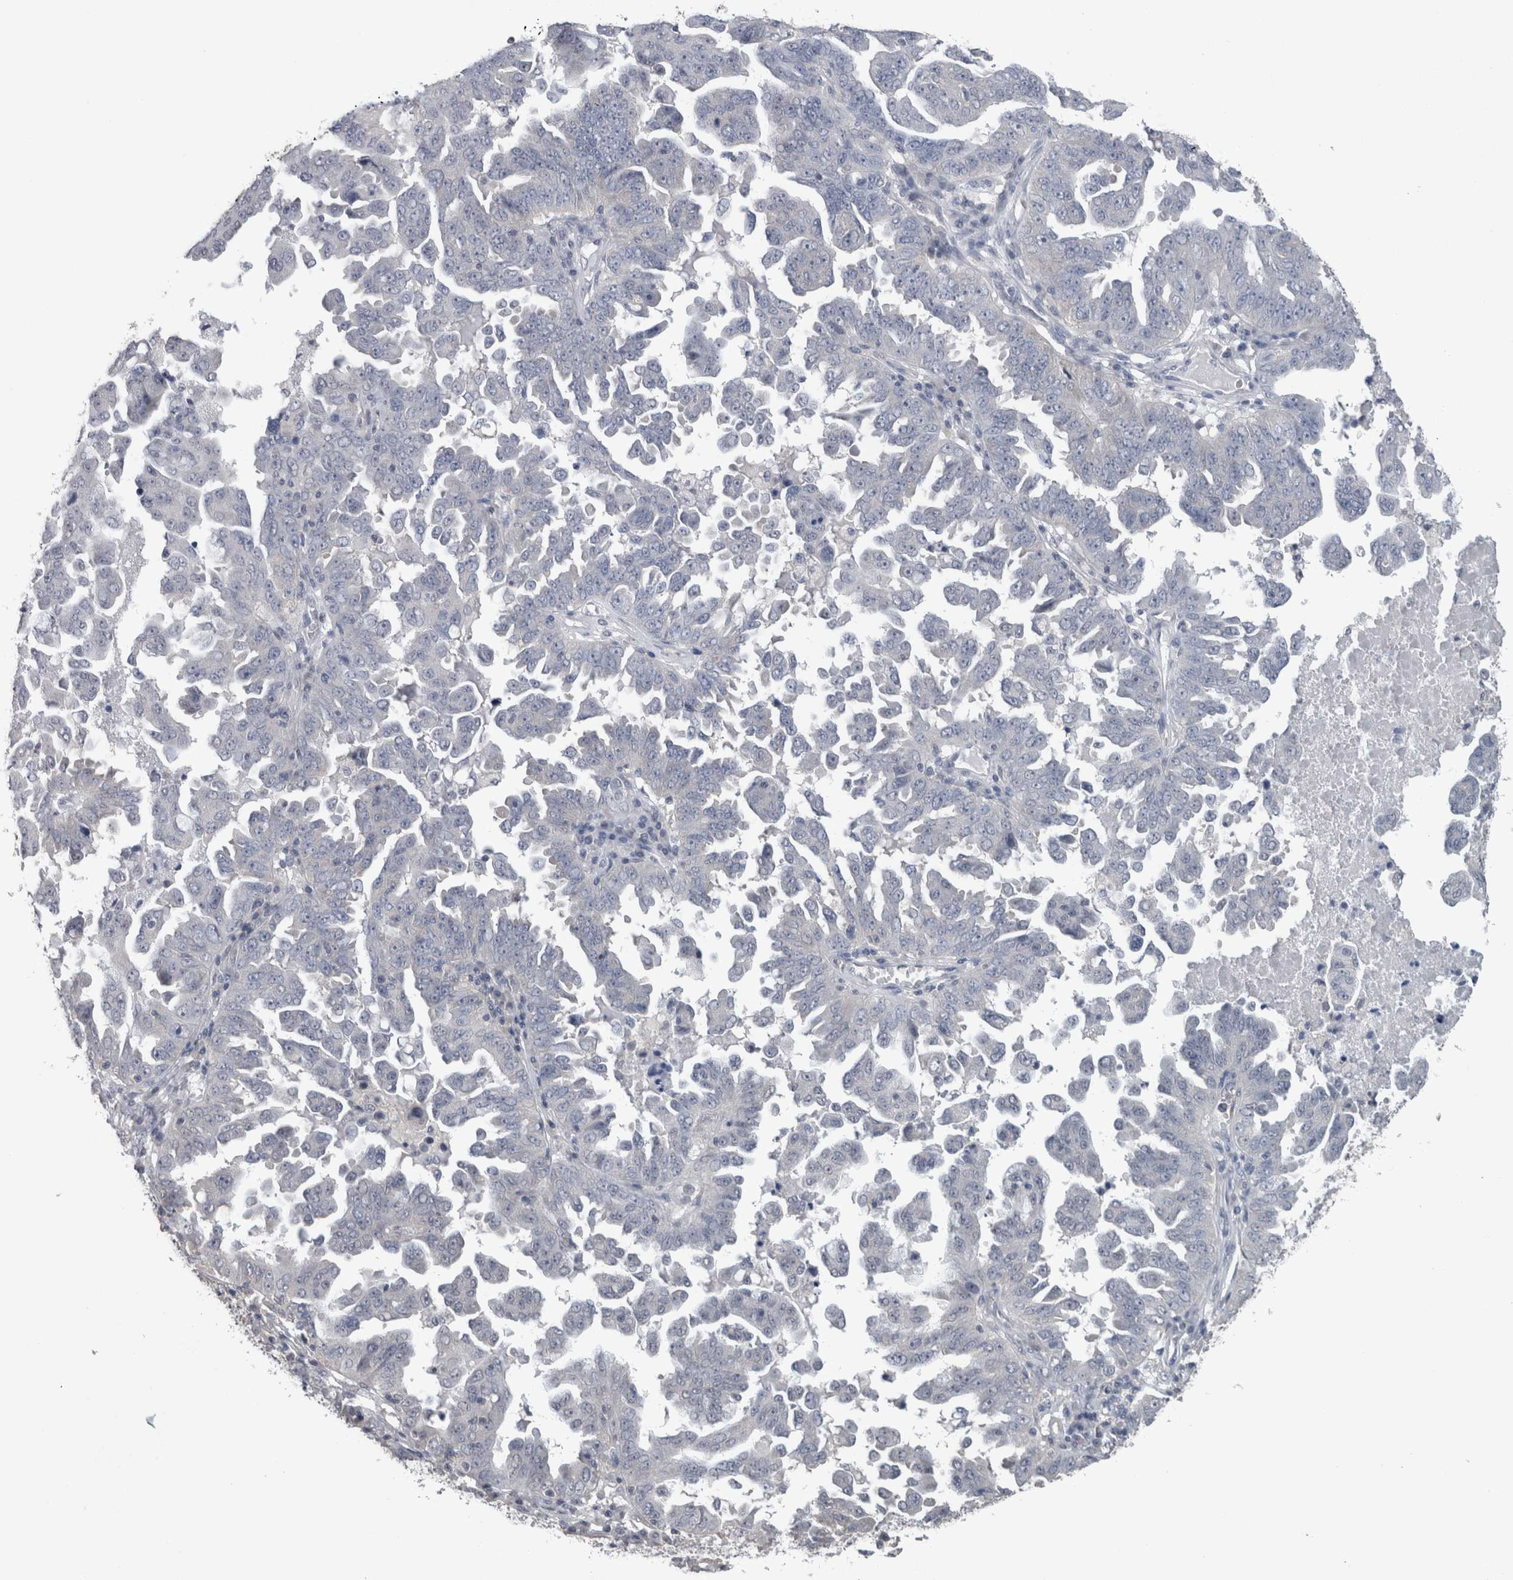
{"staining": {"intensity": "negative", "quantity": "none", "location": "none"}, "tissue": "ovarian cancer", "cell_type": "Tumor cells", "image_type": "cancer", "snomed": [{"axis": "morphology", "description": "Carcinoma, endometroid"}, {"axis": "topography", "description": "Ovary"}], "caption": "IHC image of human ovarian cancer (endometroid carcinoma) stained for a protein (brown), which displays no staining in tumor cells.", "gene": "DDX6", "patient": {"sex": "female", "age": 62}}